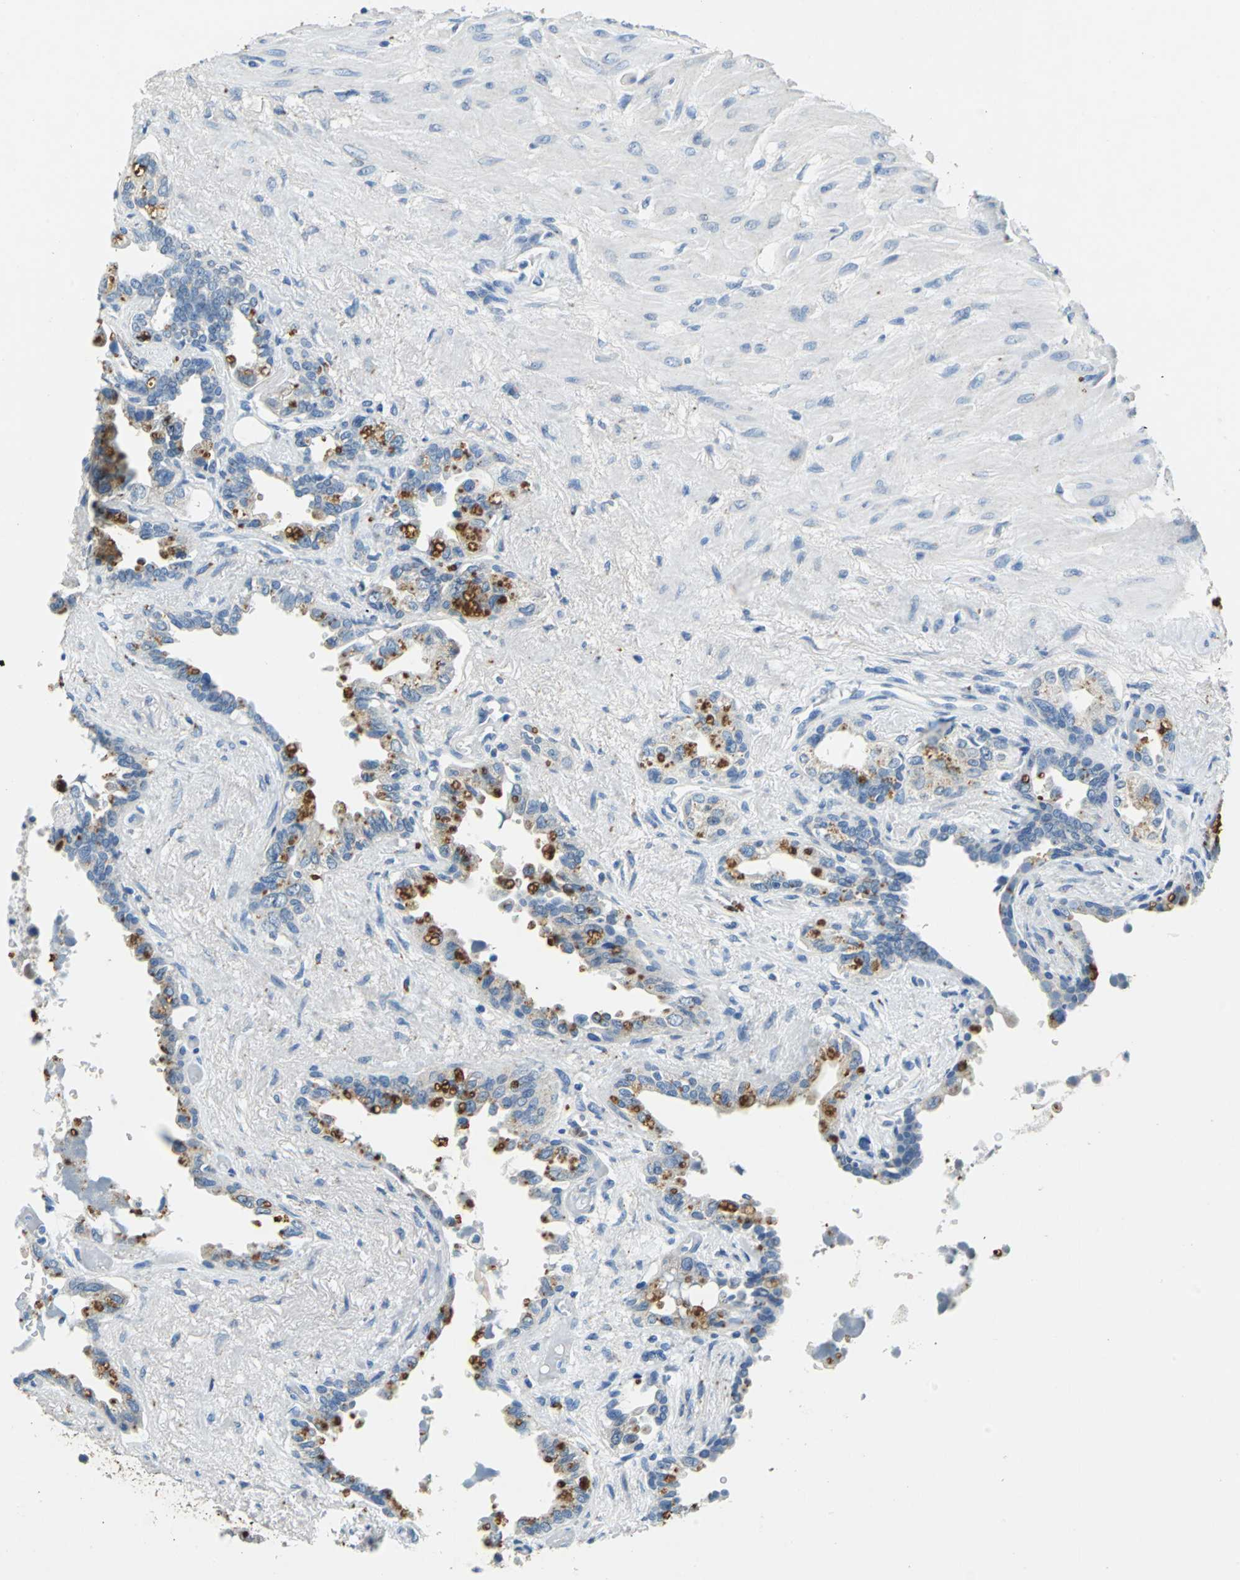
{"staining": {"intensity": "strong", "quantity": "25%-75%", "location": "cytoplasmic/membranous"}, "tissue": "seminal vesicle", "cell_type": "Glandular cells", "image_type": "normal", "snomed": [{"axis": "morphology", "description": "Normal tissue, NOS"}, {"axis": "topography", "description": "Seminal veicle"}], "caption": "Immunohistochemistry micrograph of normal seminal vesicle: seminal vesicle stained using IHC demonstrates high levels of strong protein expression localized specifically in the cytoplasmic/membranous of glandular cells, appearing as a cytoplasmic/membranous brown color.", "gene": "TEX264", "patient": {"sex": "male", "age": 61}}